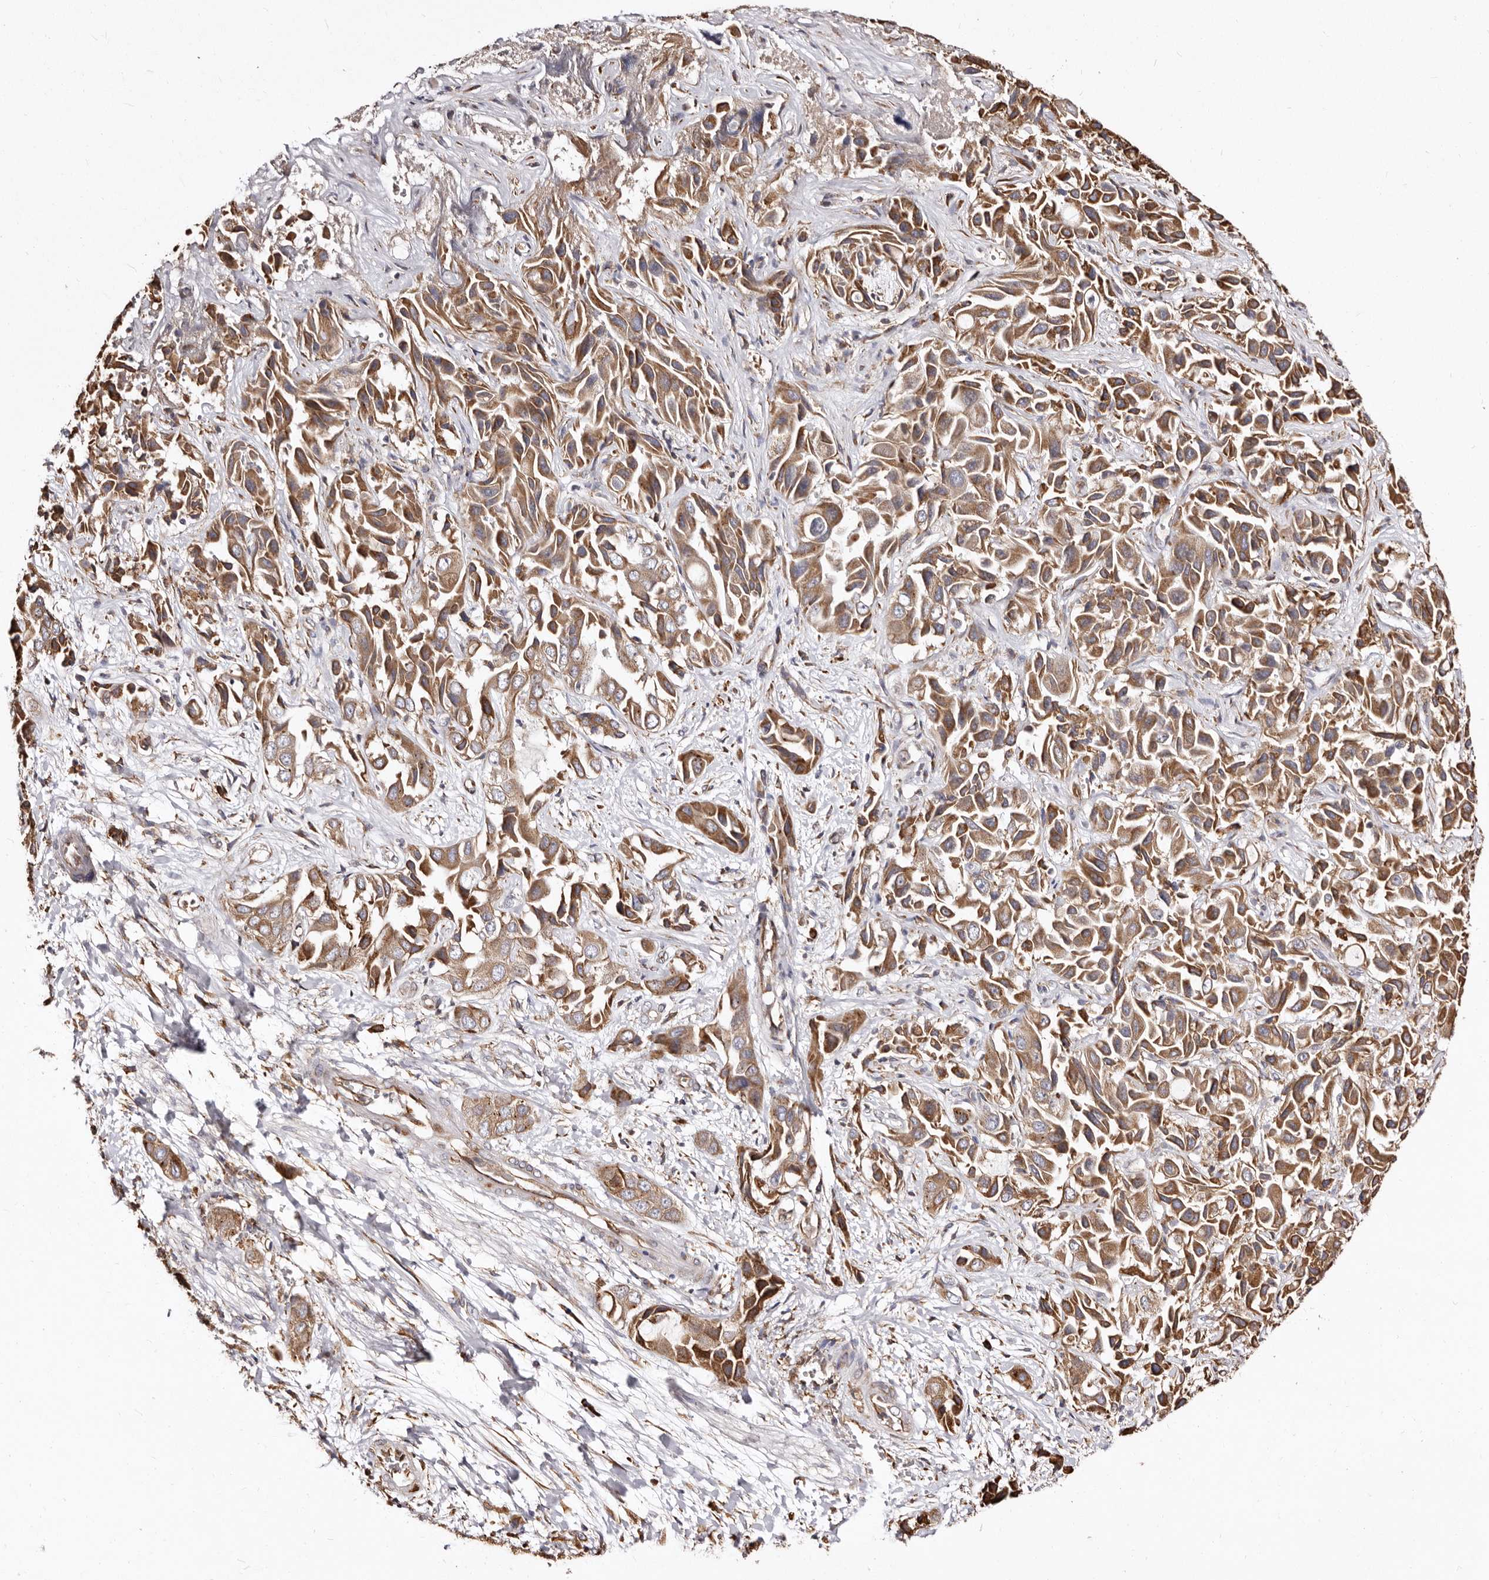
{"staining": {"intensity": "moderate", "quantity": ">75%", "location": "cytoplasmic/membranous"}, "tissue": "liver cancer", "cell_type": "Tumor cells", "image_type": "cancer", "snomed": [{"axis": "morphology", "description": "Cholangiocarcinoma"}, {"axis": "topography", "description": "Liver"}], "caption": "Cholangiocarcinoma (liver) was stained to show a protein in brown. There is medium levels of moderate cytoplasmic/membranous staining in approximately >75% of tumor cells.", "gene": "ACBD6", "patient": {"sex": "female", "age": 52}}